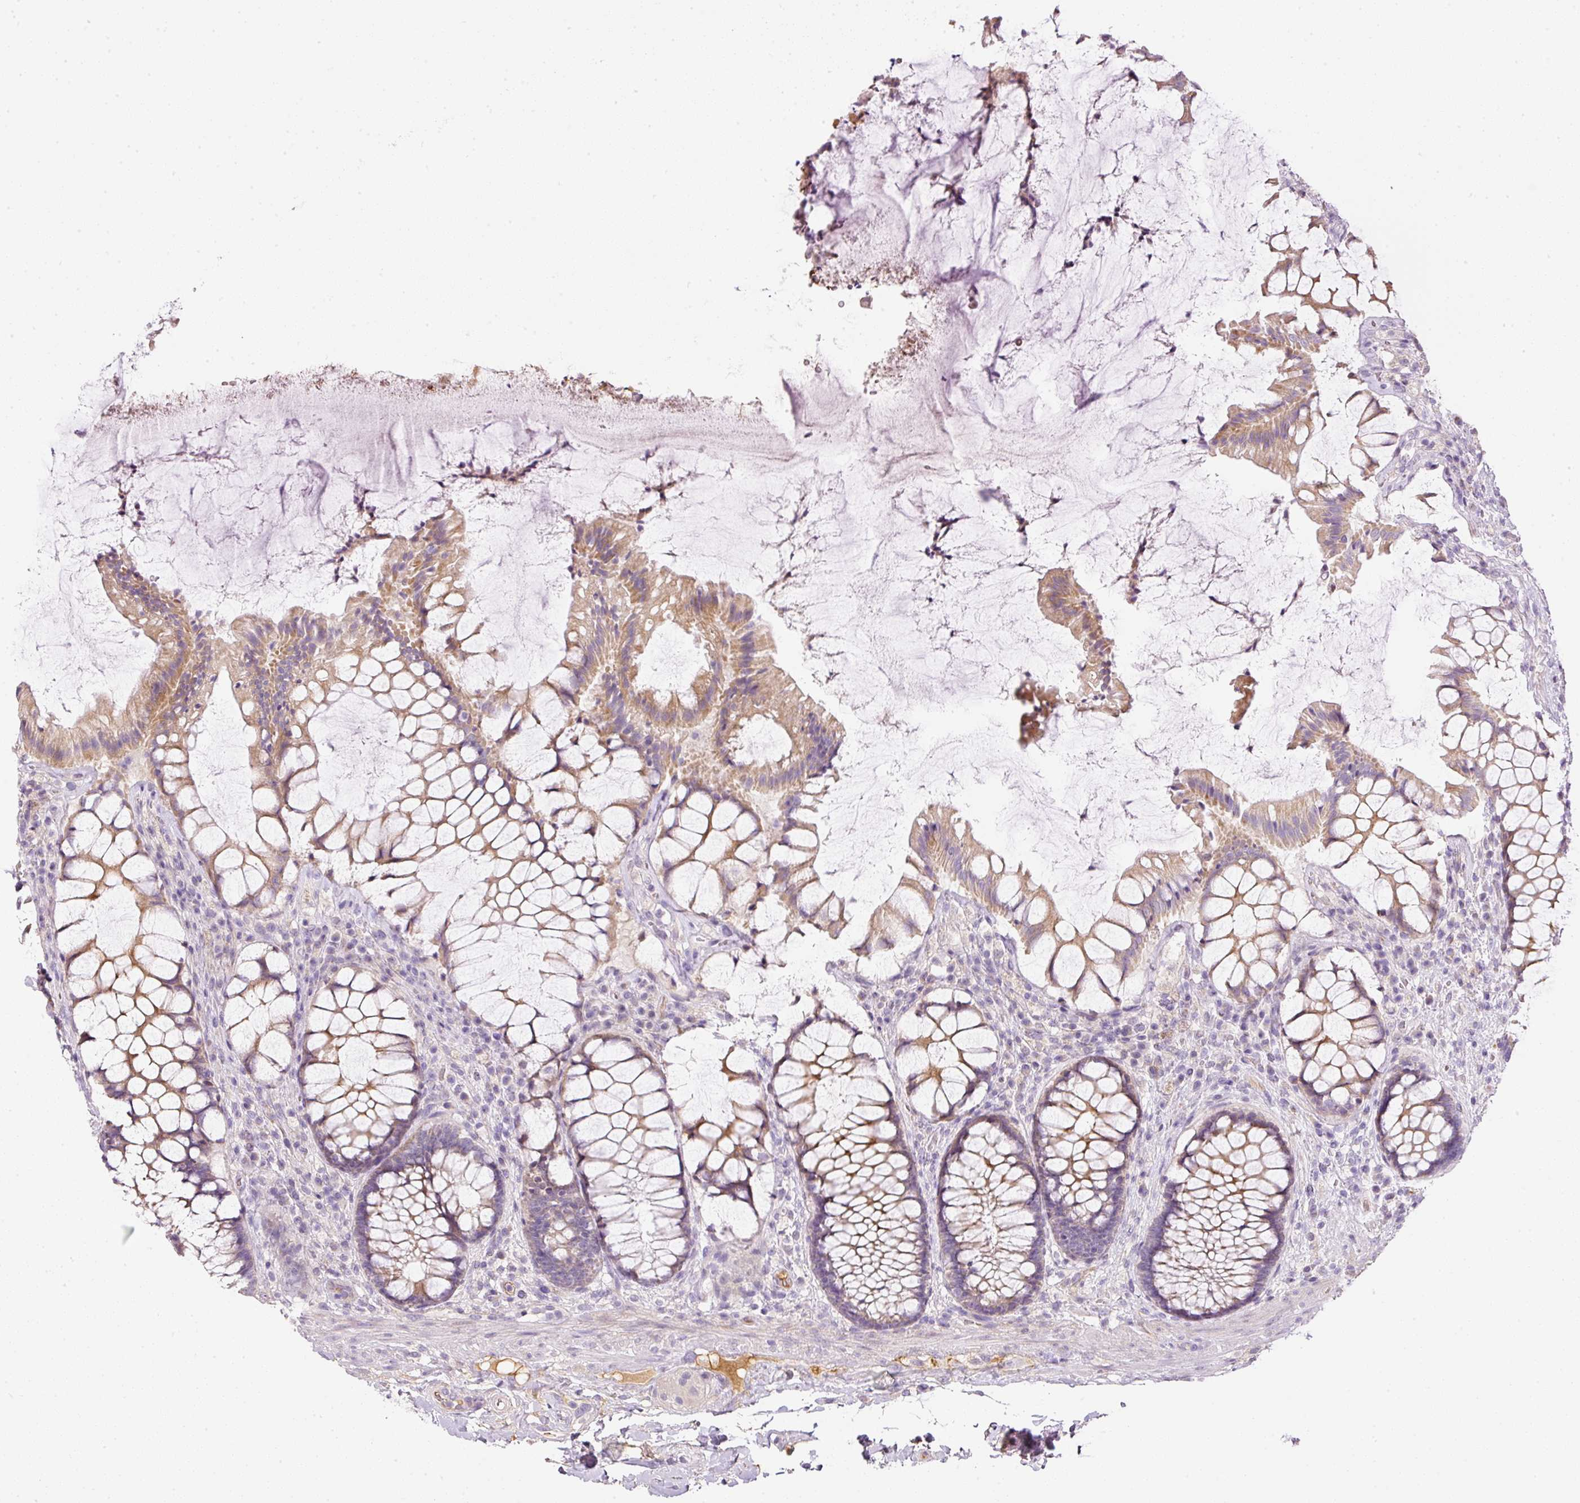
{"staining": {"intensity": "moderate", "quantity": "25%-75%", "location": "cytoplasmic/membranous"}, "tissue": "rectum", "cell_type": "Glandular cells", "image_type": "normal", "snomed": [{"axis": "morphology", "description": "Normal tissue, NOS"}, {"axis": "topography", "description": "Rectum"}], "caption": "Immunohistochemical staining of benign human rectum displays moderate cytoplasmic/membranous protein positivity in approximately 25%-75% of glandular cells.", "gene": "KPNA5", "patient": {"sex": "female", "age": 58}}